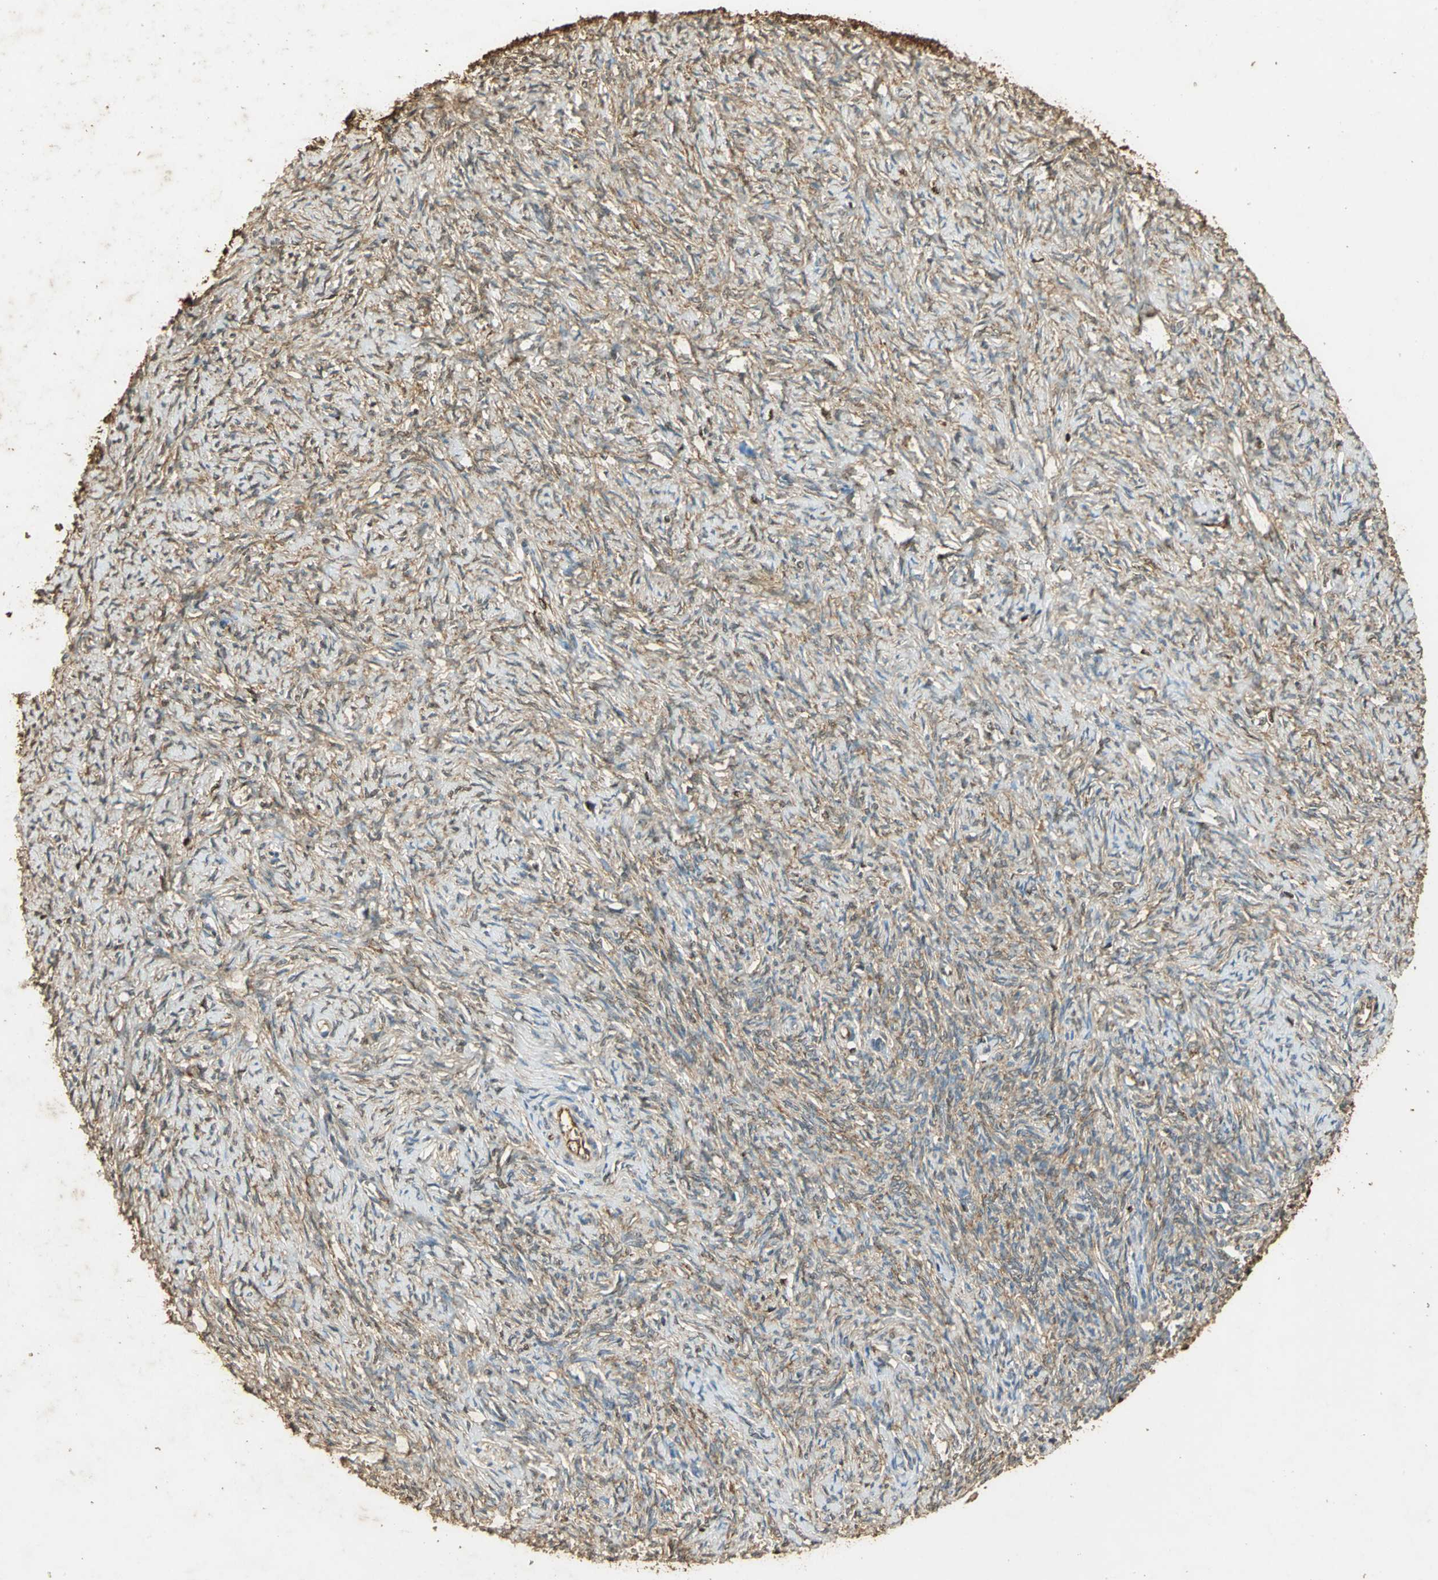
{"staining": {"intensity": "moderate", "quantity": ">75%", "location": "cytoplasmic/membranous"}, "tissue": "ovarian cancer", "cell_type": "Tumor cells", "image_type": "cancer", "snomed": [{"axis": "morphology", "description": "Normal tissue, NOS"}, {"axis": "morphology", "description": "Cystadenocarcinoma, serous, NOS"}, {"axis": "topography", "description": "Ovary"}], "caption": "Brown immunohistochemical staining in ovarian cancer (serous cystadenocarcinoma) reveals moderate cytoplasmic/membranous expression in approximately >75% of tumor cells.", "gene": "GAPDH", "patient": {"sex": "female", "age": 62}}